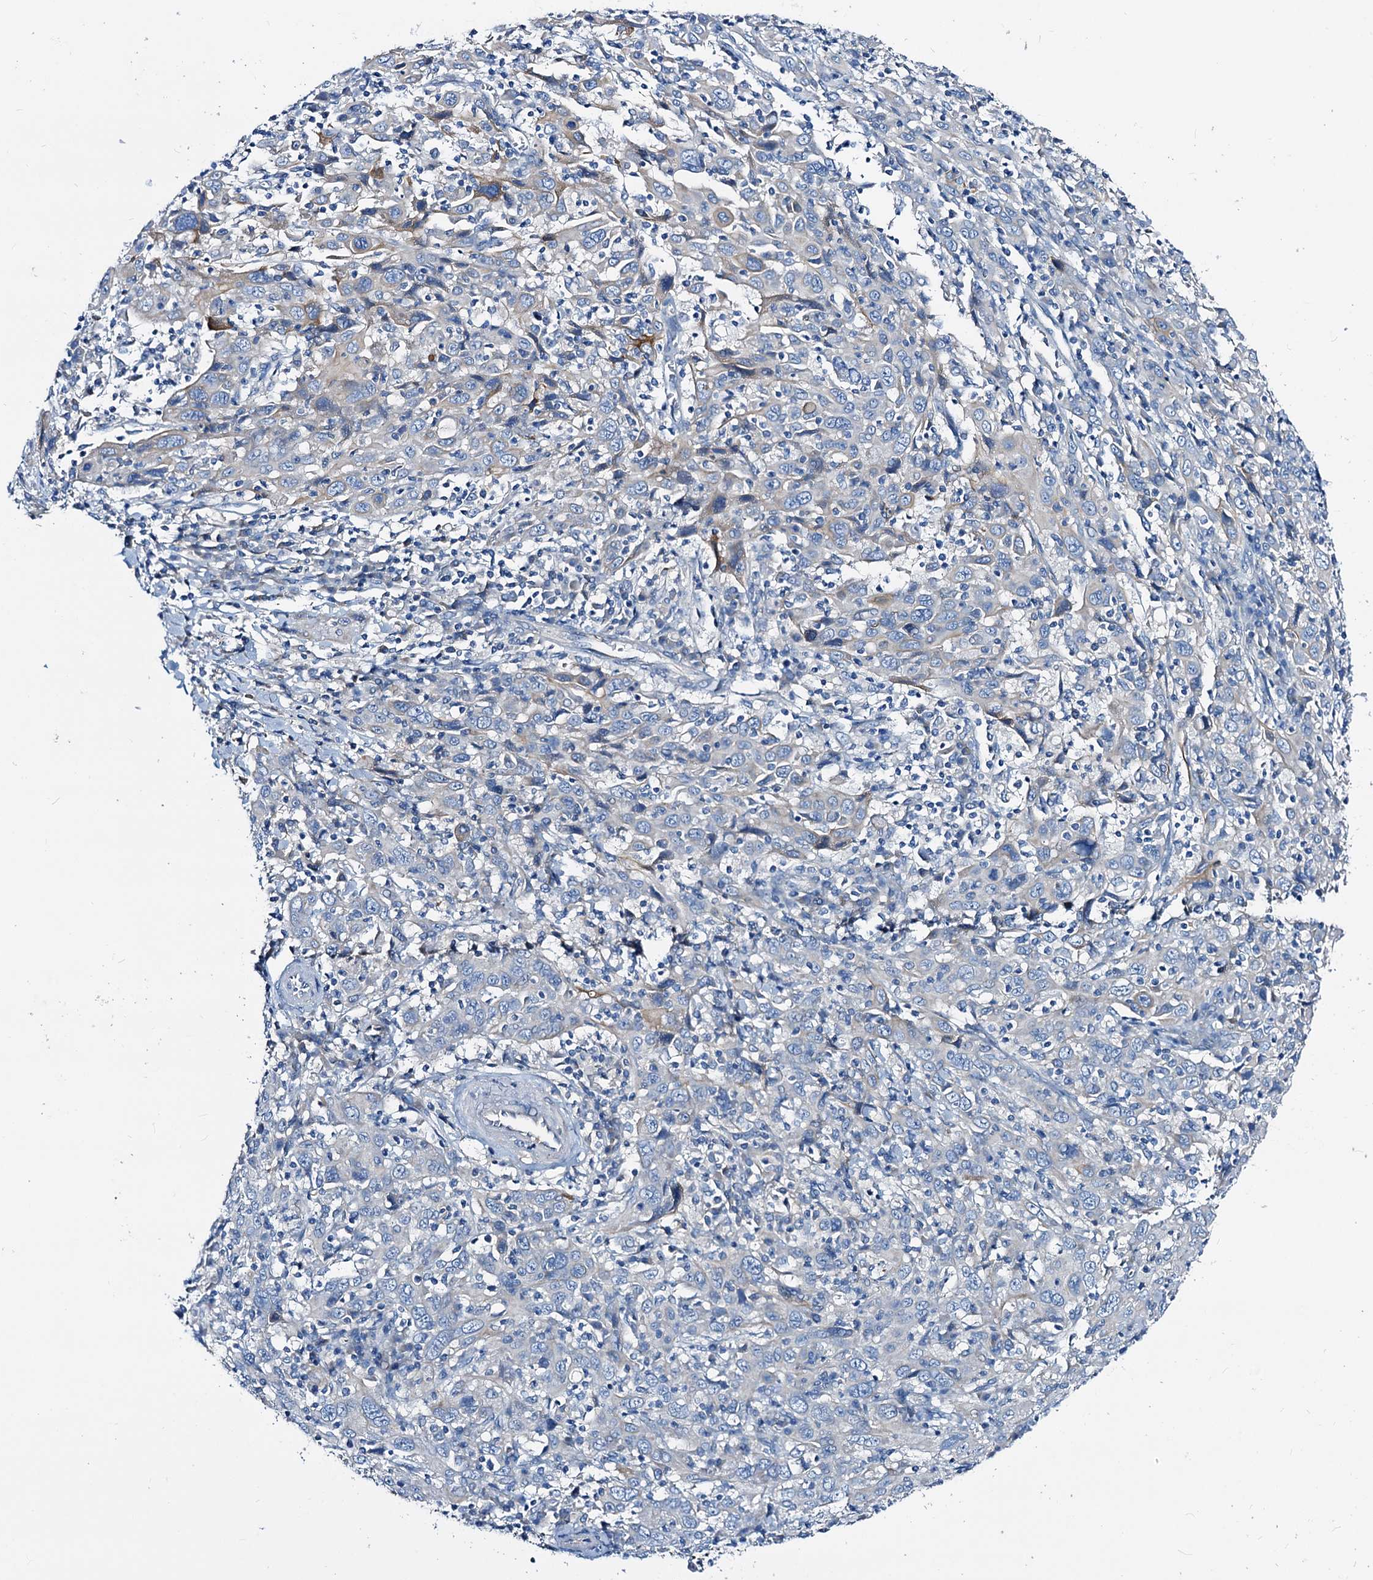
{"staining": {"intensity": "weak", "quantity": "<25%", "location": "cytoplasmic/membranous"}, "tissue": "cervical cancer", "cell_type": "Tumor cells", "image_type": "cancer", "snomed": [{"axis": "morphology", "description": "Squamous cell carcinoma, NOS"}, {"axis": "topography", "description": "Cervix"}], "caption": "Tumor cells are negative for protein expression in human squamous cell carcinoma (cervical).", "gene": "DYDC2", "patient": {"sex": "female", "age": 46}}